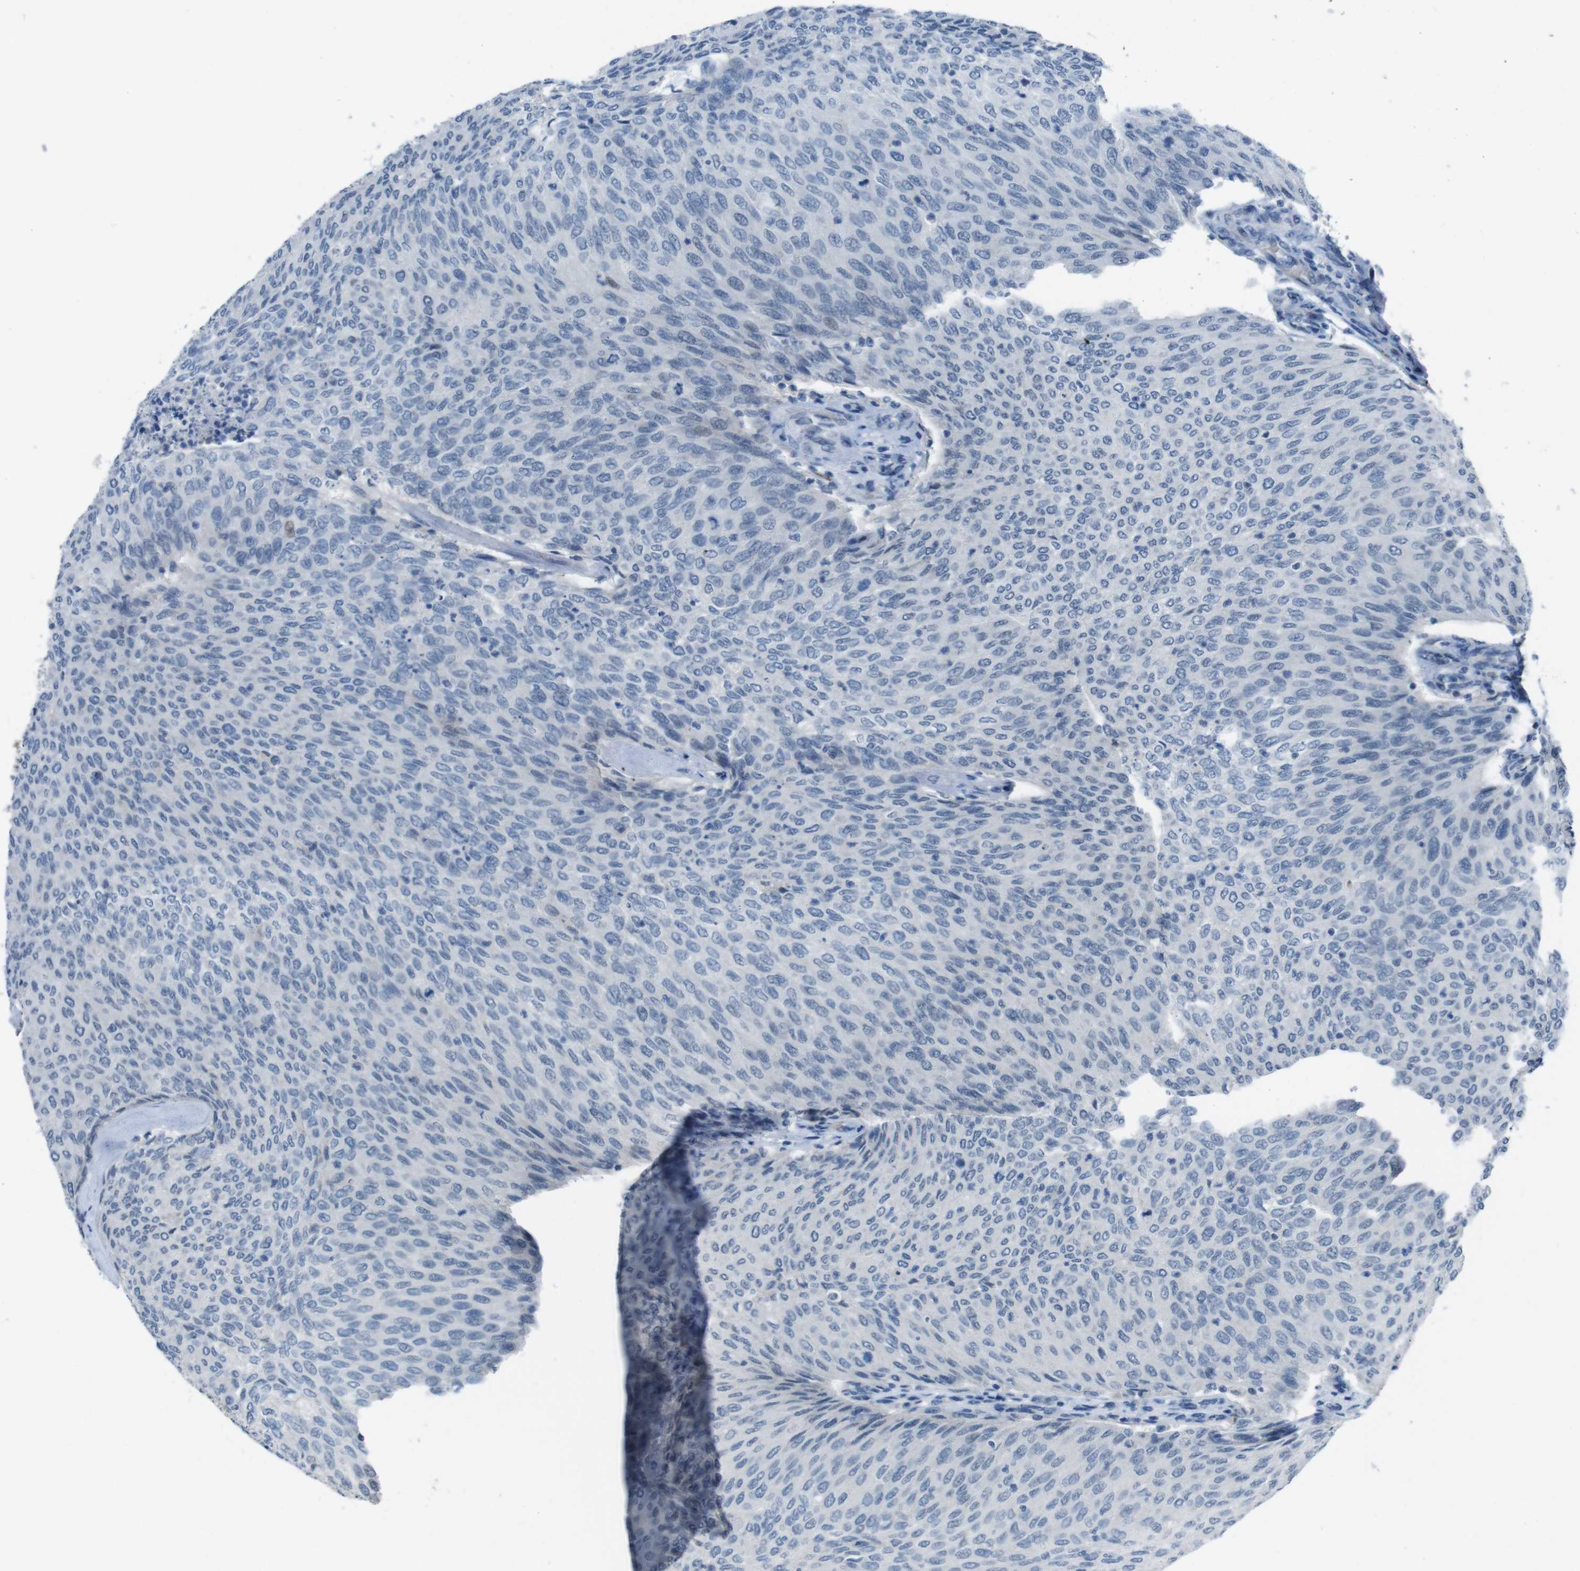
{"staining": {"intensity": "negative", "quantity": "none", "location": "none"}, "tissue": "urothelial cancer", "cell_type": "Tumor cells", "image_type": "cancer", "snomed": [{"axis": "morphology", "description": "Urothelial carcinoma, Low grade"}, {"axis": "topography", "description": "Urinary bladder"}], "caption": "Immunohistochemistry histopathology image of low-grade urothelial carcinoma stained for a protein (brown), which displays no expression in tumor cells.", "gene": "CDHR2", "patient": {"sex": "female", "age": 79}}